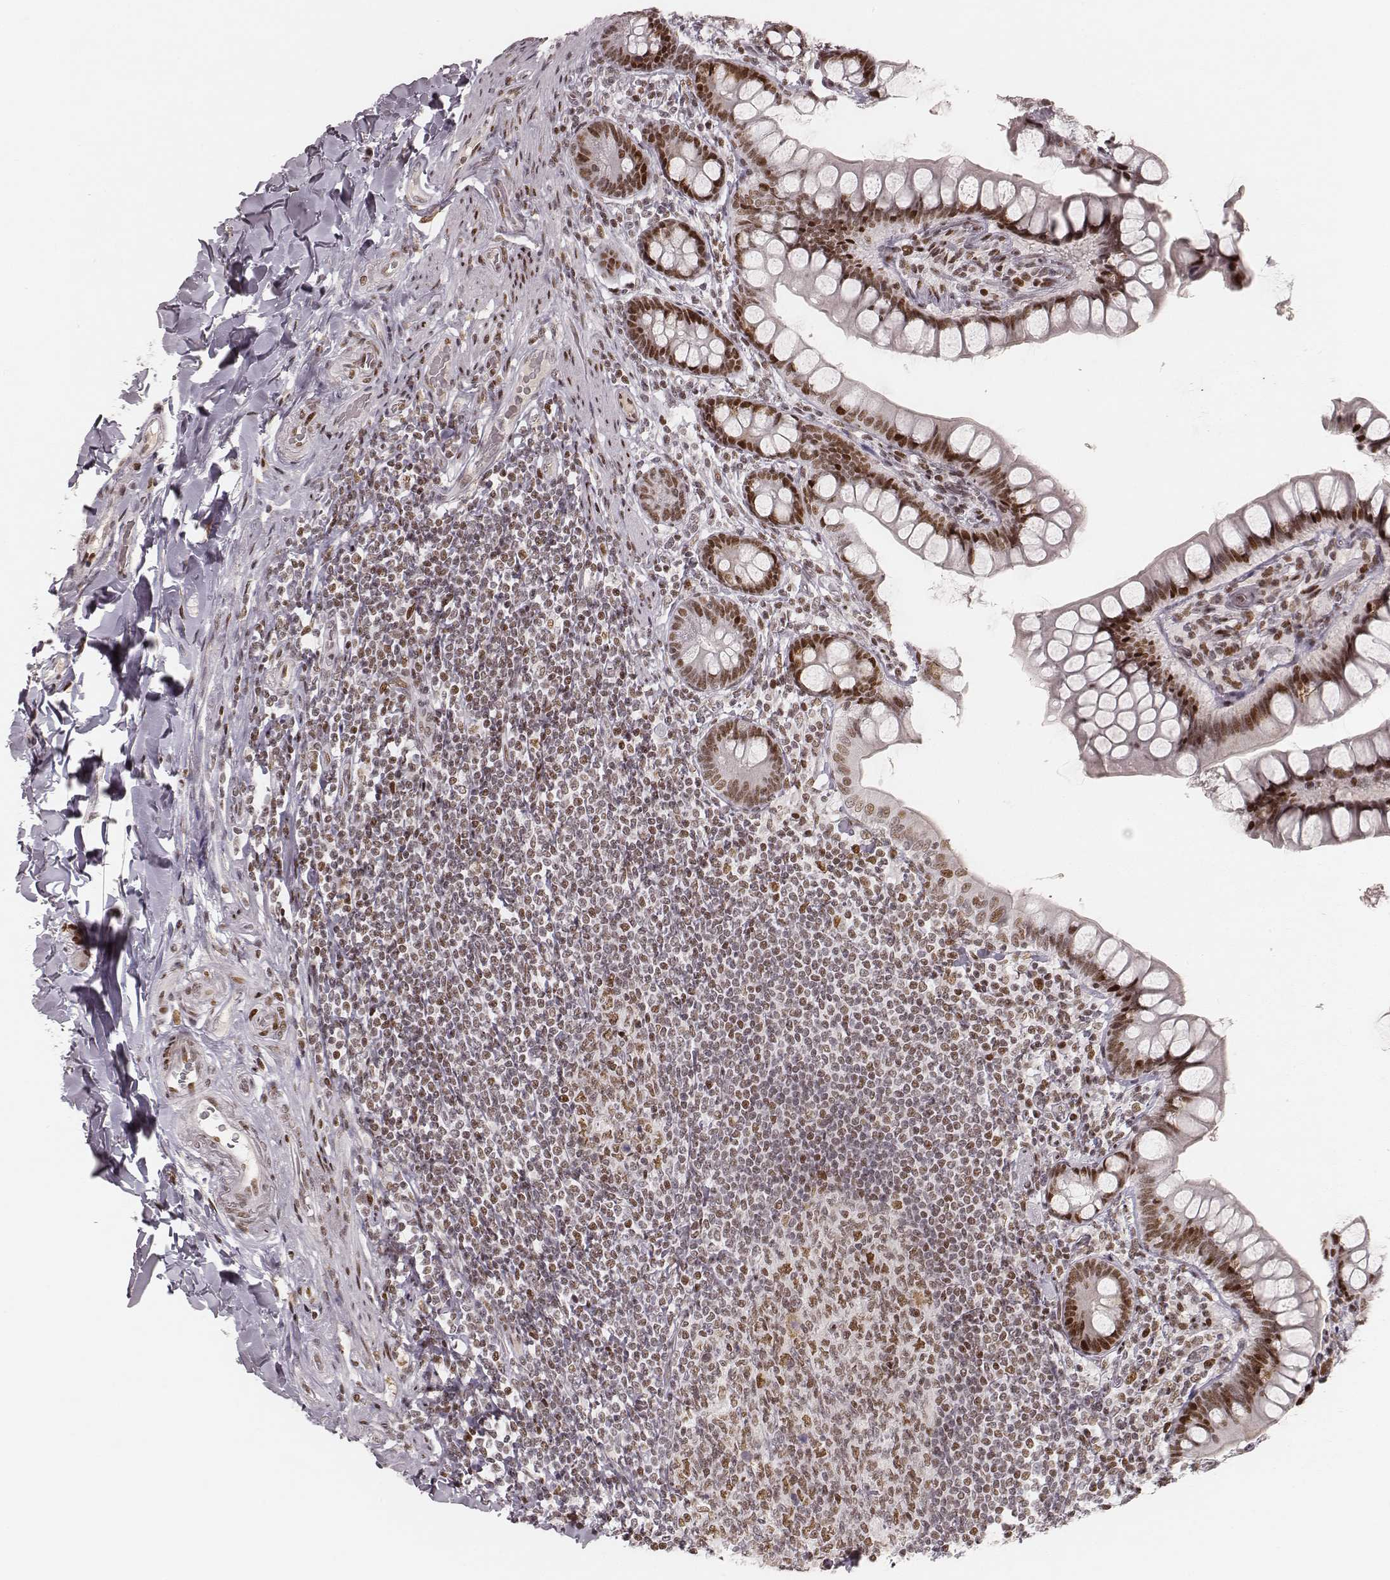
{"staining": {"intensity": "moderate", "quantity": ">75%", "location": "nuclear"}, "tissue": "small intestine", "cell_type": "Glandular cells", "image_type": "normal", "snomed": [{"axis": "morphology", "description": "Normal tissue, NOS"}, {"axis": "topography", "description": "Small intestine"}], "caption": "Protein expression by IHC displays moderate nuclear positivity in about >75% of glandular cells in normal small intestine. The staining is performed using DAB brown chromogen to label protein expression. The nuclei are counter-stained blue using hematoxylin.", "gene": "HNRNPC", "patient": {"sex": "male", "age": 70}}